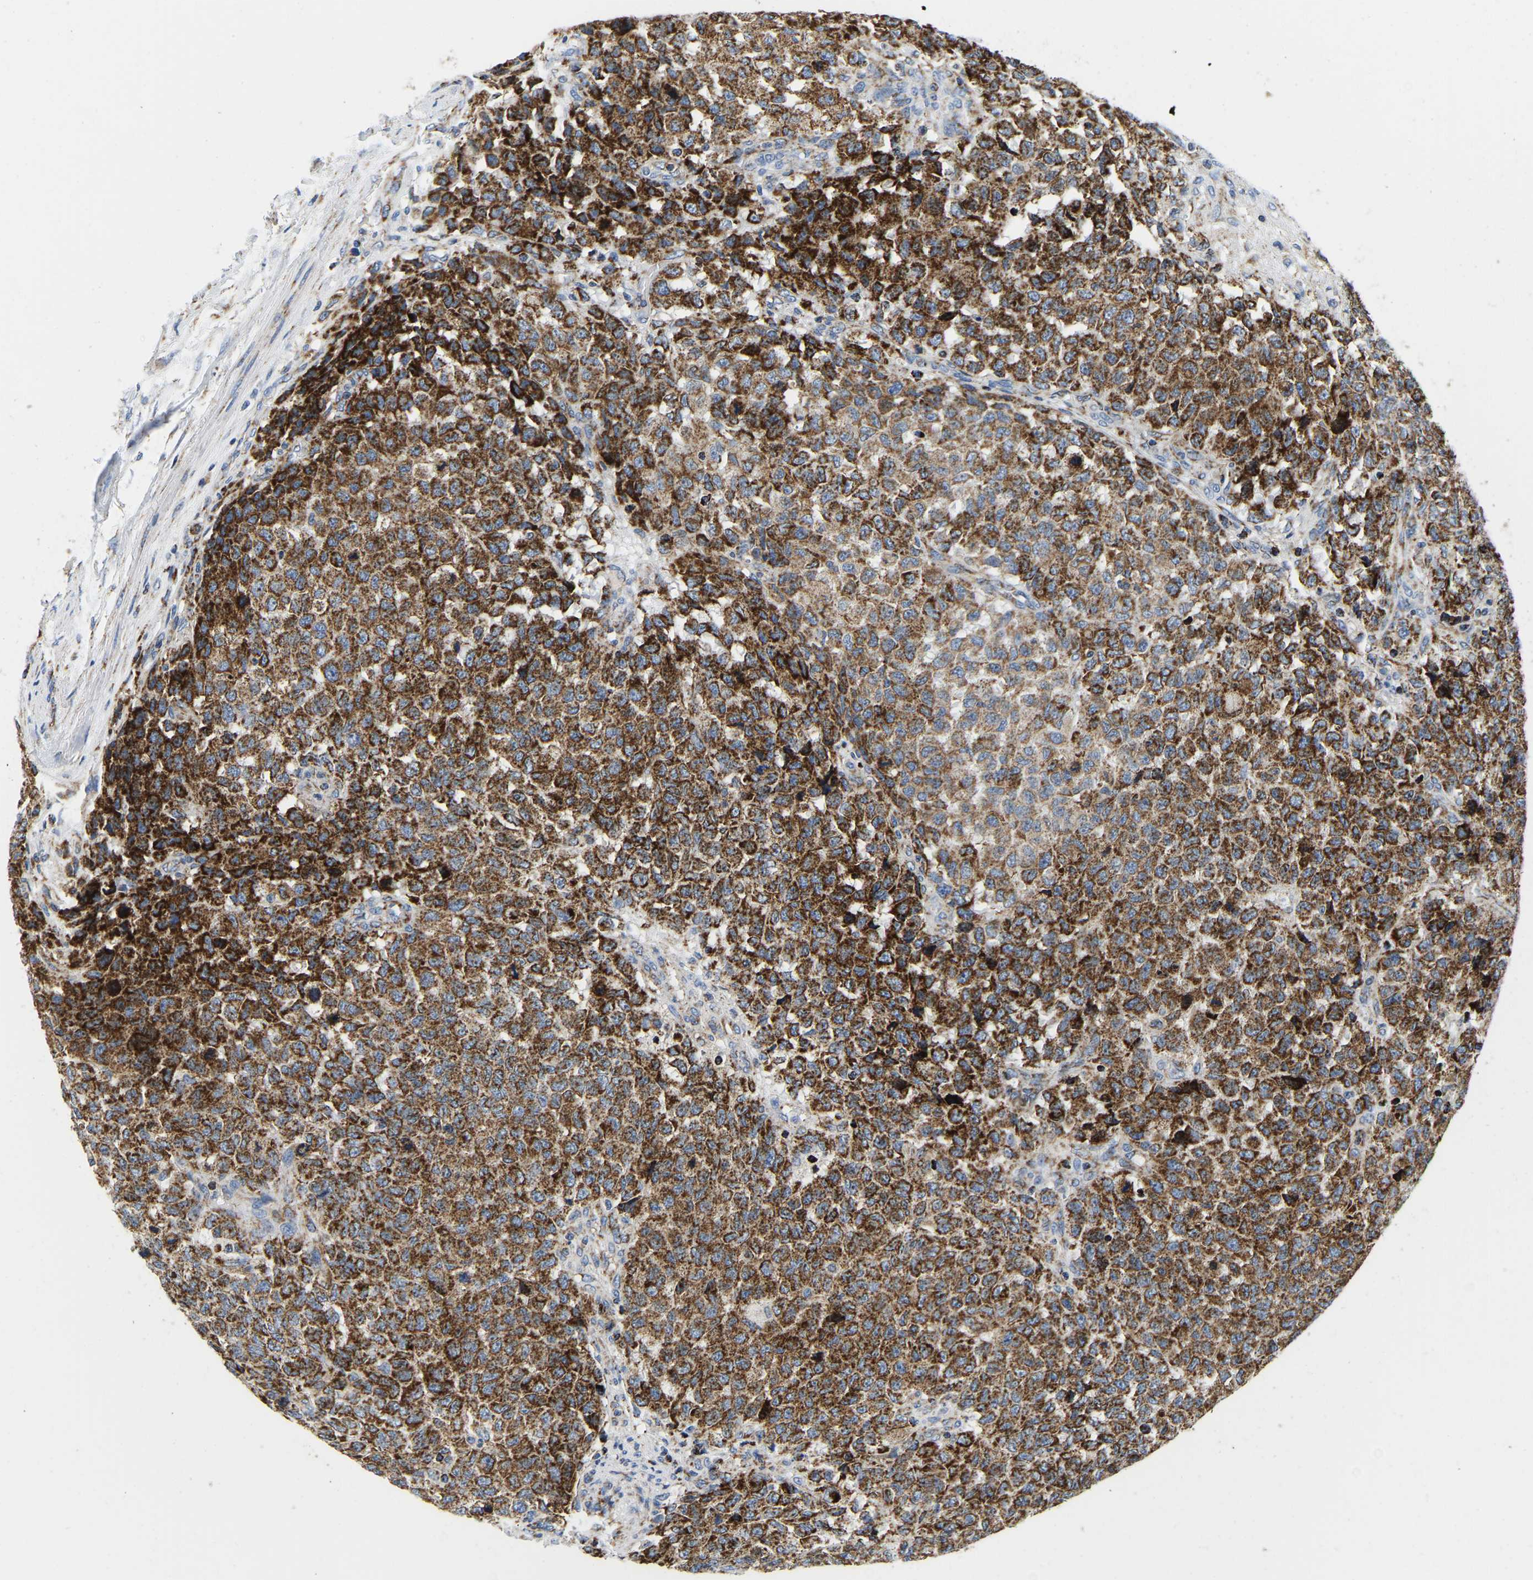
{"staining": {"intensity": "strong", "quantity": ">75%", "location": "cytoplasmic/membranous"}, "tissue": "testis cancer", "cell_type": "Tumor cells", "image_type": "cancer", "snomed": [{"axis": "morphology", "description": "Seminoma, NOS"}, {"axis": "topography", "description": "Testis"}], "caption": "DAB (3,3'-diaminobenzidine) immunohistochemical staining of seminoma (testis) displays strong cytoplasmic/membranous protein expression in about >75% of tumor cells.", "gene": "SFXN1", "patient": {"sex": "male", "age": 59}}